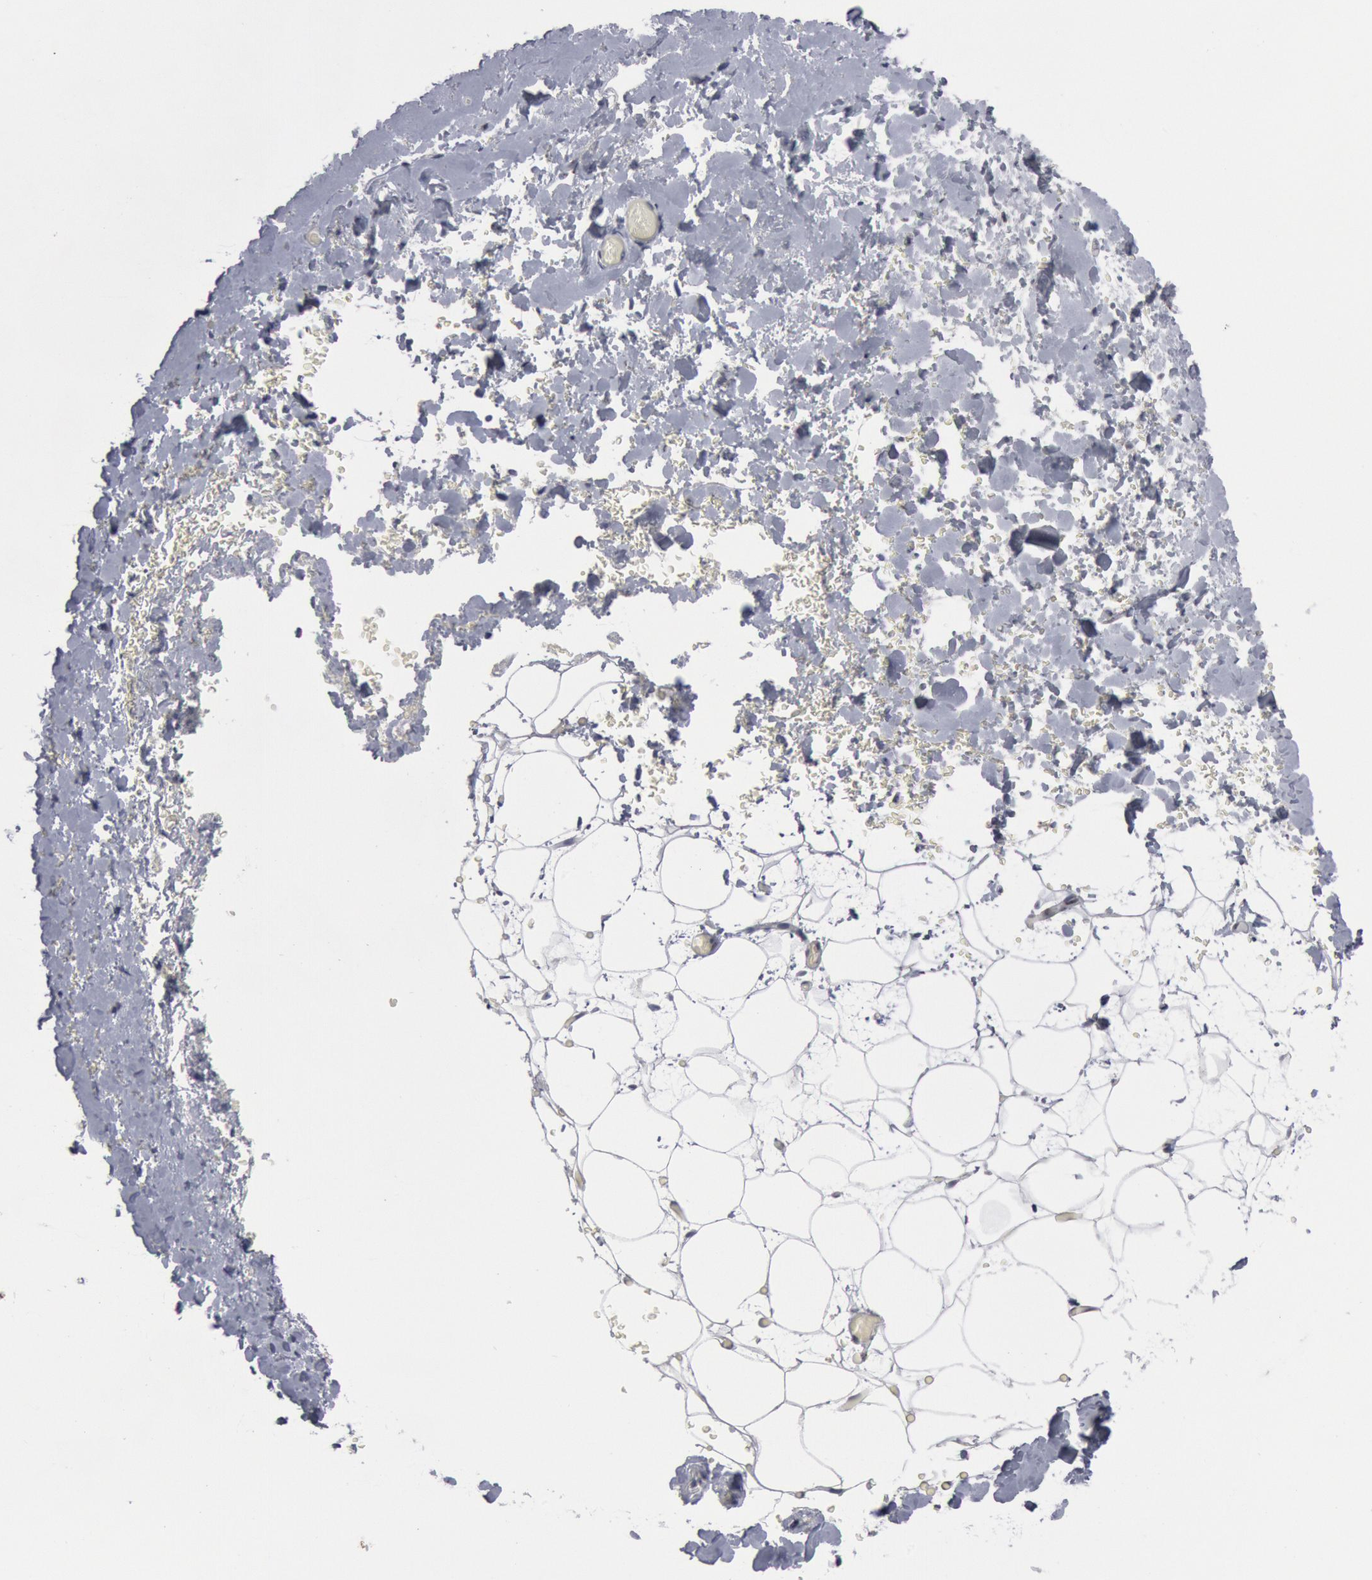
{"staining": {"intensity": "negative", "quantity": "none", "location": "none"}, "tissue": "breast", "cell_type": "Adipocytes", "image_type": "normal", "snomed": [{"axis": "morphology", "description": "Normal tissue, NOS"}, {"axis": "topography", "description": "Breast"}], "caption": "Micrograph shows no protein positivity in adipocytes of unremarkable breast.", "gene": "FOXO1", "patient": {"sex": "female", "age": 75}}